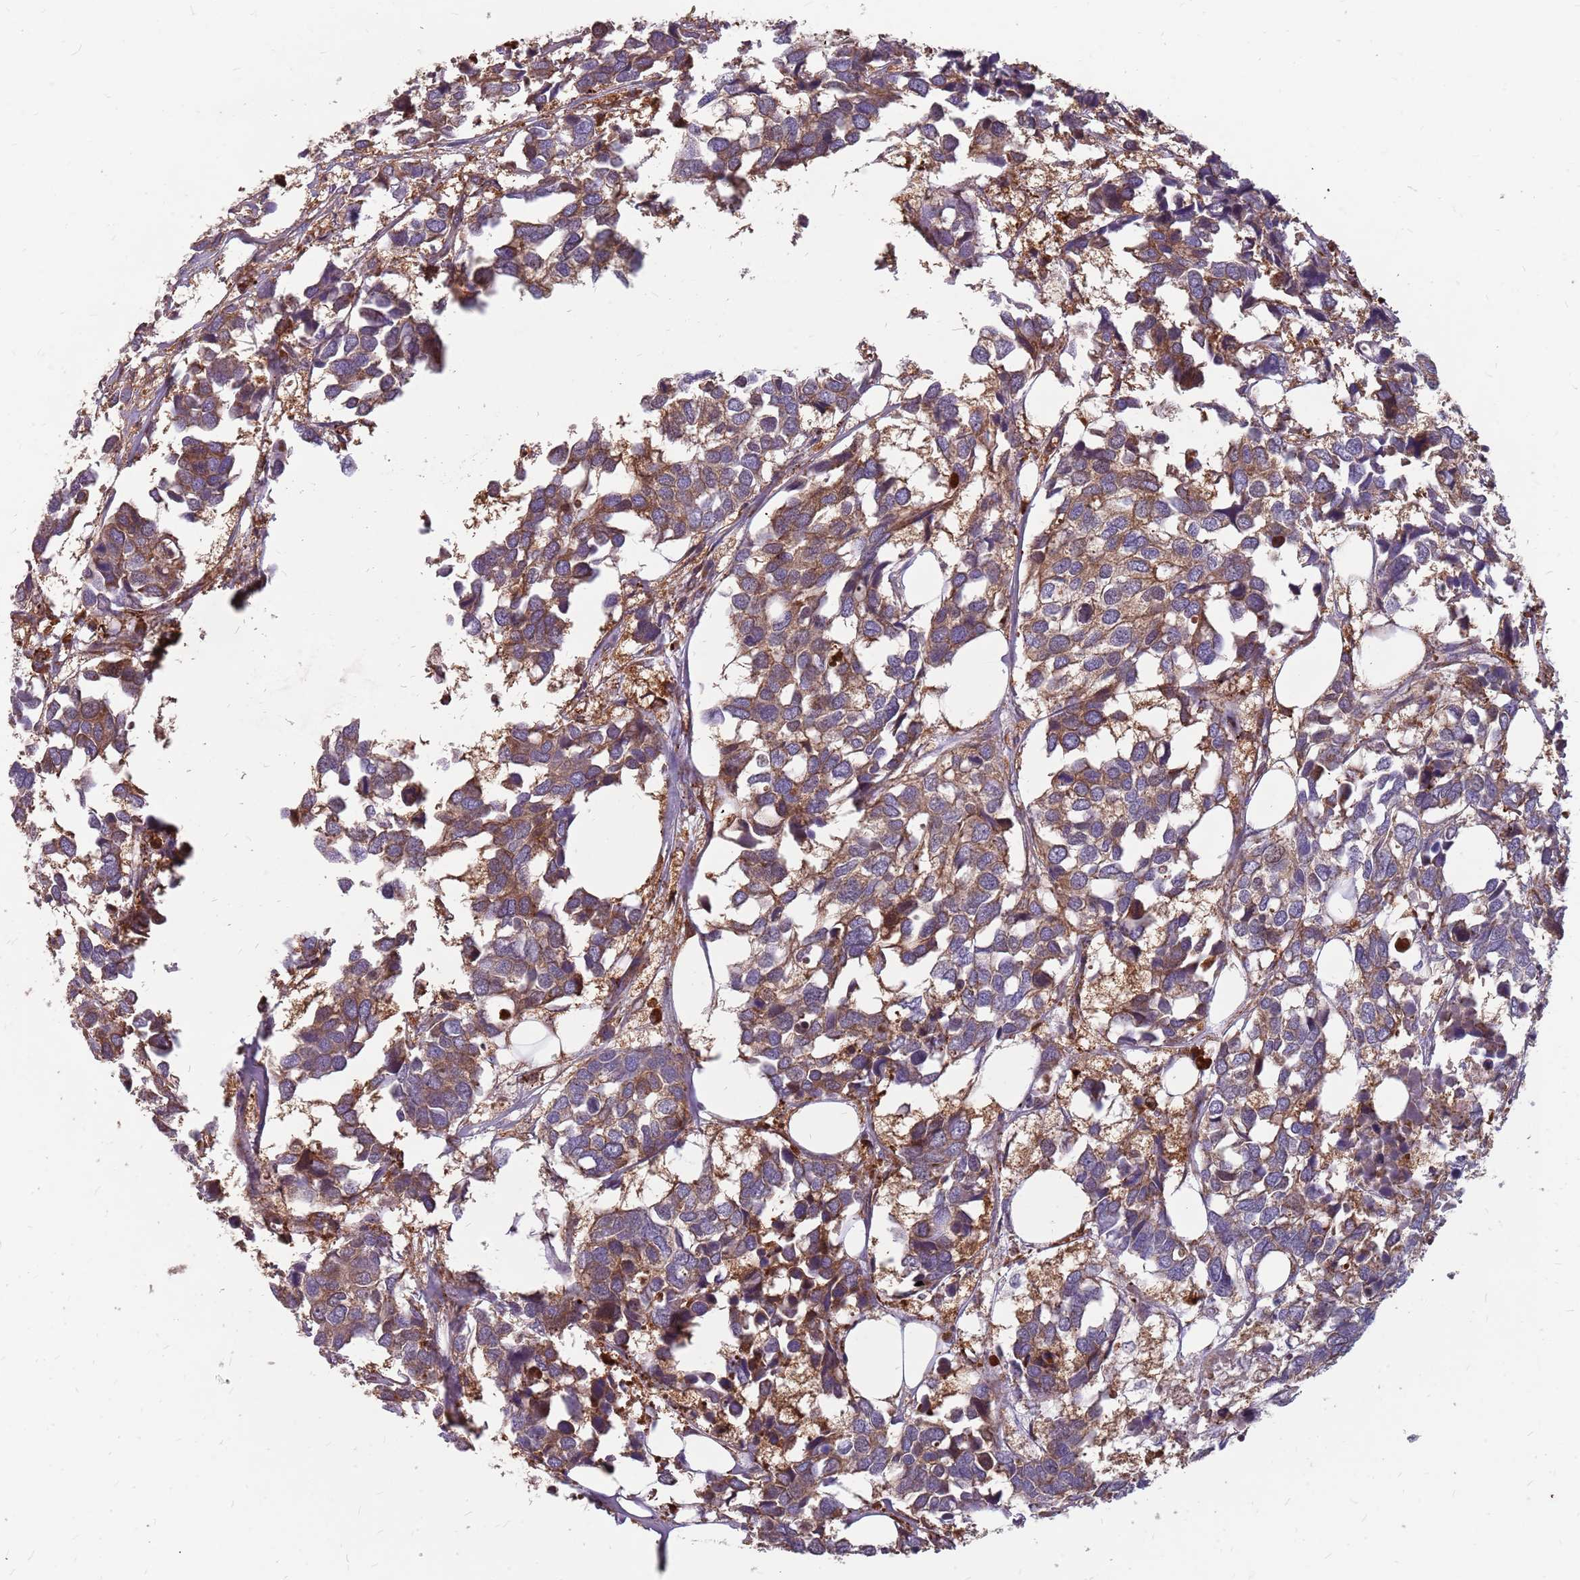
{"staining": {"intensity": "moderate", "quantity": ">75%", "location": "cytoplasmic/membranous"}, "tissue": "breast cancer", "cell_type": "Tumor cells", "image_type": "cancer", "snomed": [{"axis": "morphology", "description": "Duct carcinoma"}, {"axis": "topography", "description": "Breast"}], "caption": "An image showing moderate cytoplasmic/membranous positivity in approximately >75% of tumor cells in breast cancer, as visualized by brown immunohistochemical staining.", "gene": "NME4", "patient": {"sex": "female", "age": 83}}